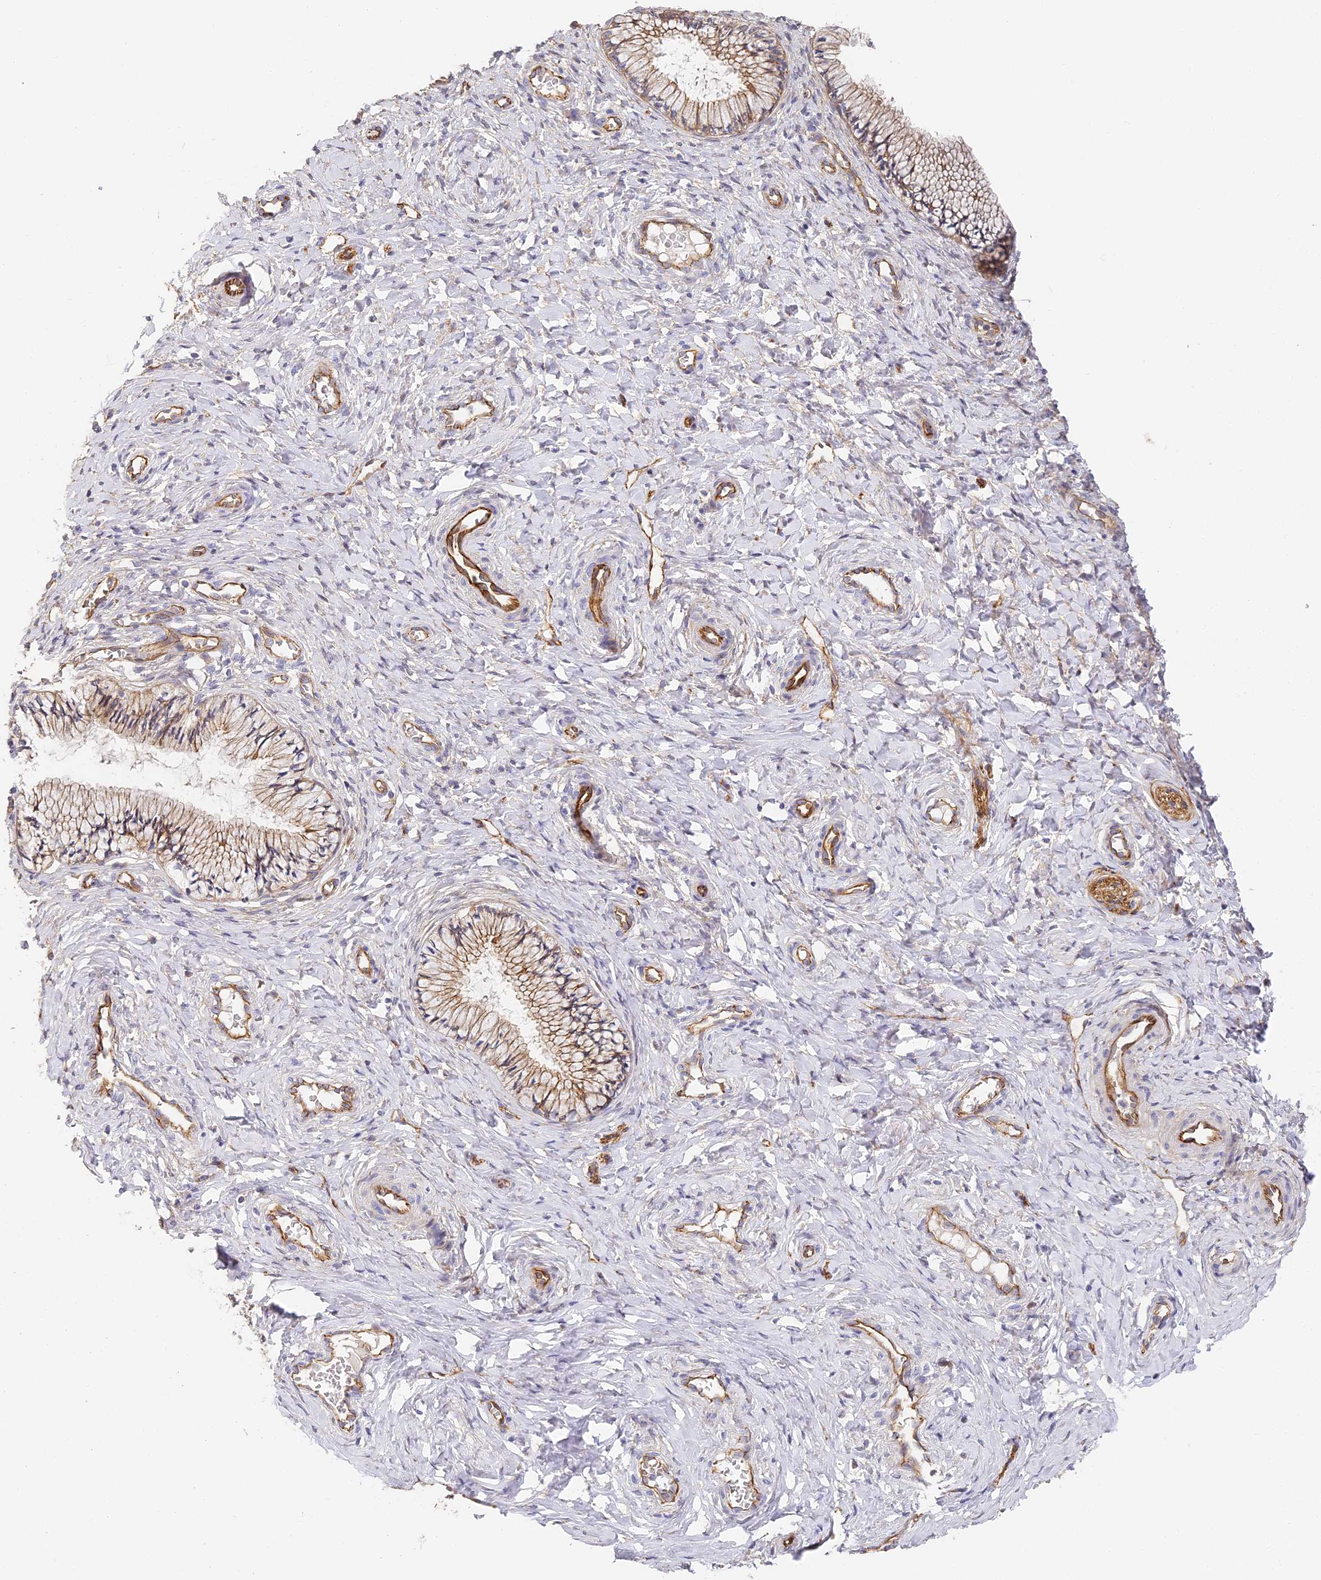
{"staining": {"intensity": "moderate", "quantity": ">75%", "location": "cytoplasmic/membranous"}, "tissue": "cervix", "cell_type": "Glandular cells", "image_type": "normal", "snomed": [{"axis": "morphology", "description": "Normal tissue, NOS"}, {"axis": "topography", "description": "Cervix"}], "caption": "Cervix was stained to show a protein in brown. There is medium levels of moderate cytoplasmic/membranous expression in approximately >75% of glandular cells. The staining is performed using DAB brown chromogen to label protein expression. The nuclei are counter-stained blue using hematoxylin.", "gene": "CCDC30", "patient": {"sex": "female", "age": 27}}